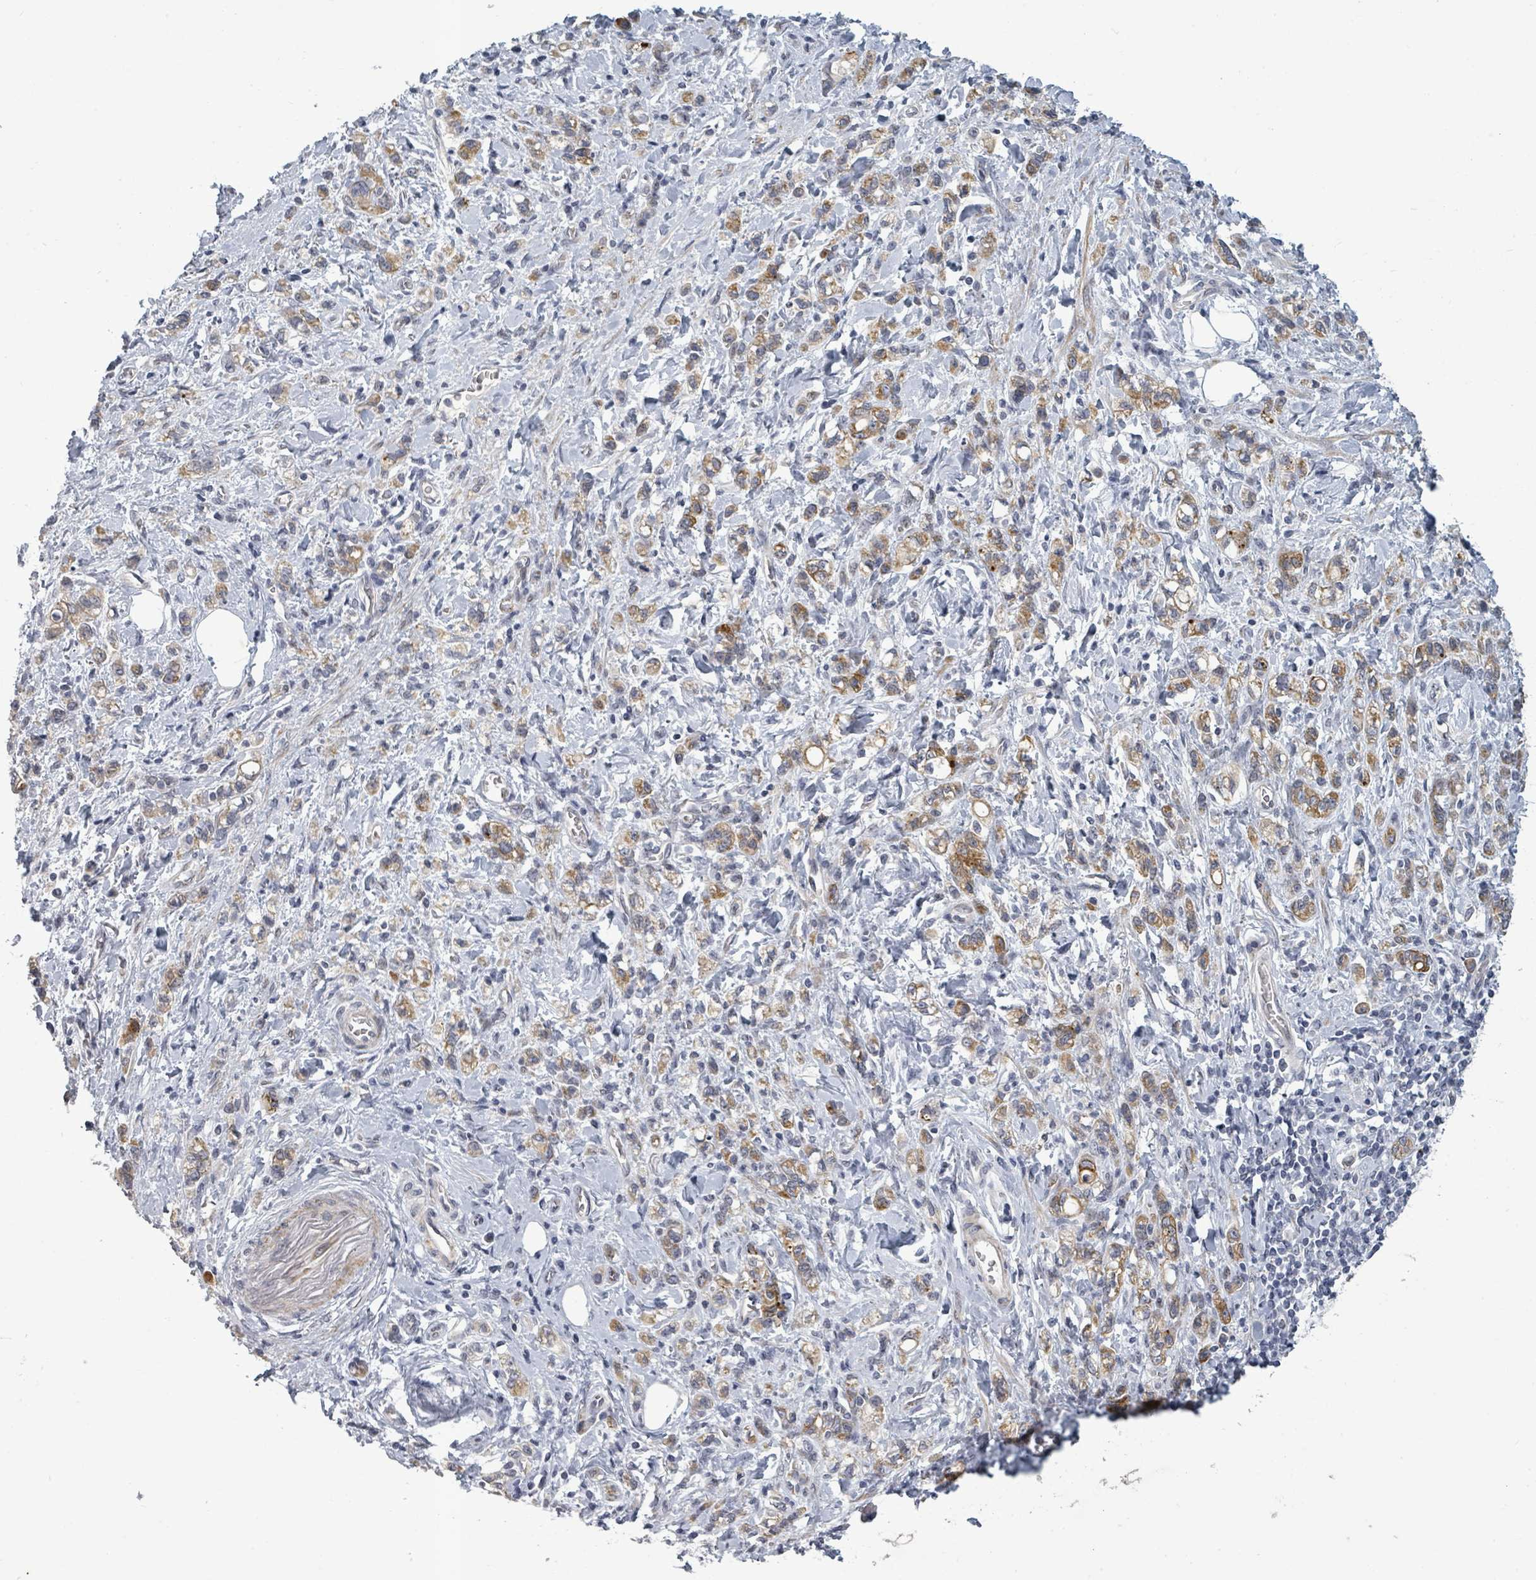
{"staining": {"intensity": "moderate", "quantity": ">75%", "location": "cytoplasmic/membranous"}, "tissue": "stomach cancer", "cell_type": "Tumor cells", "image_type": "cancer", "snomed": [{"axis": "morphology", "description": "Adenocarcinoma, NOS"}, {"axis": "topography", "description": "Stomach"}], "caption": "Stomach adenocarcinoma stained for a protein (brown) shows moderate cytoplasmic/membranous positive positivity in about >75% of tumor cells.", "gene": "PTPN20", "patient": {"sex": "male", "age": 77}}